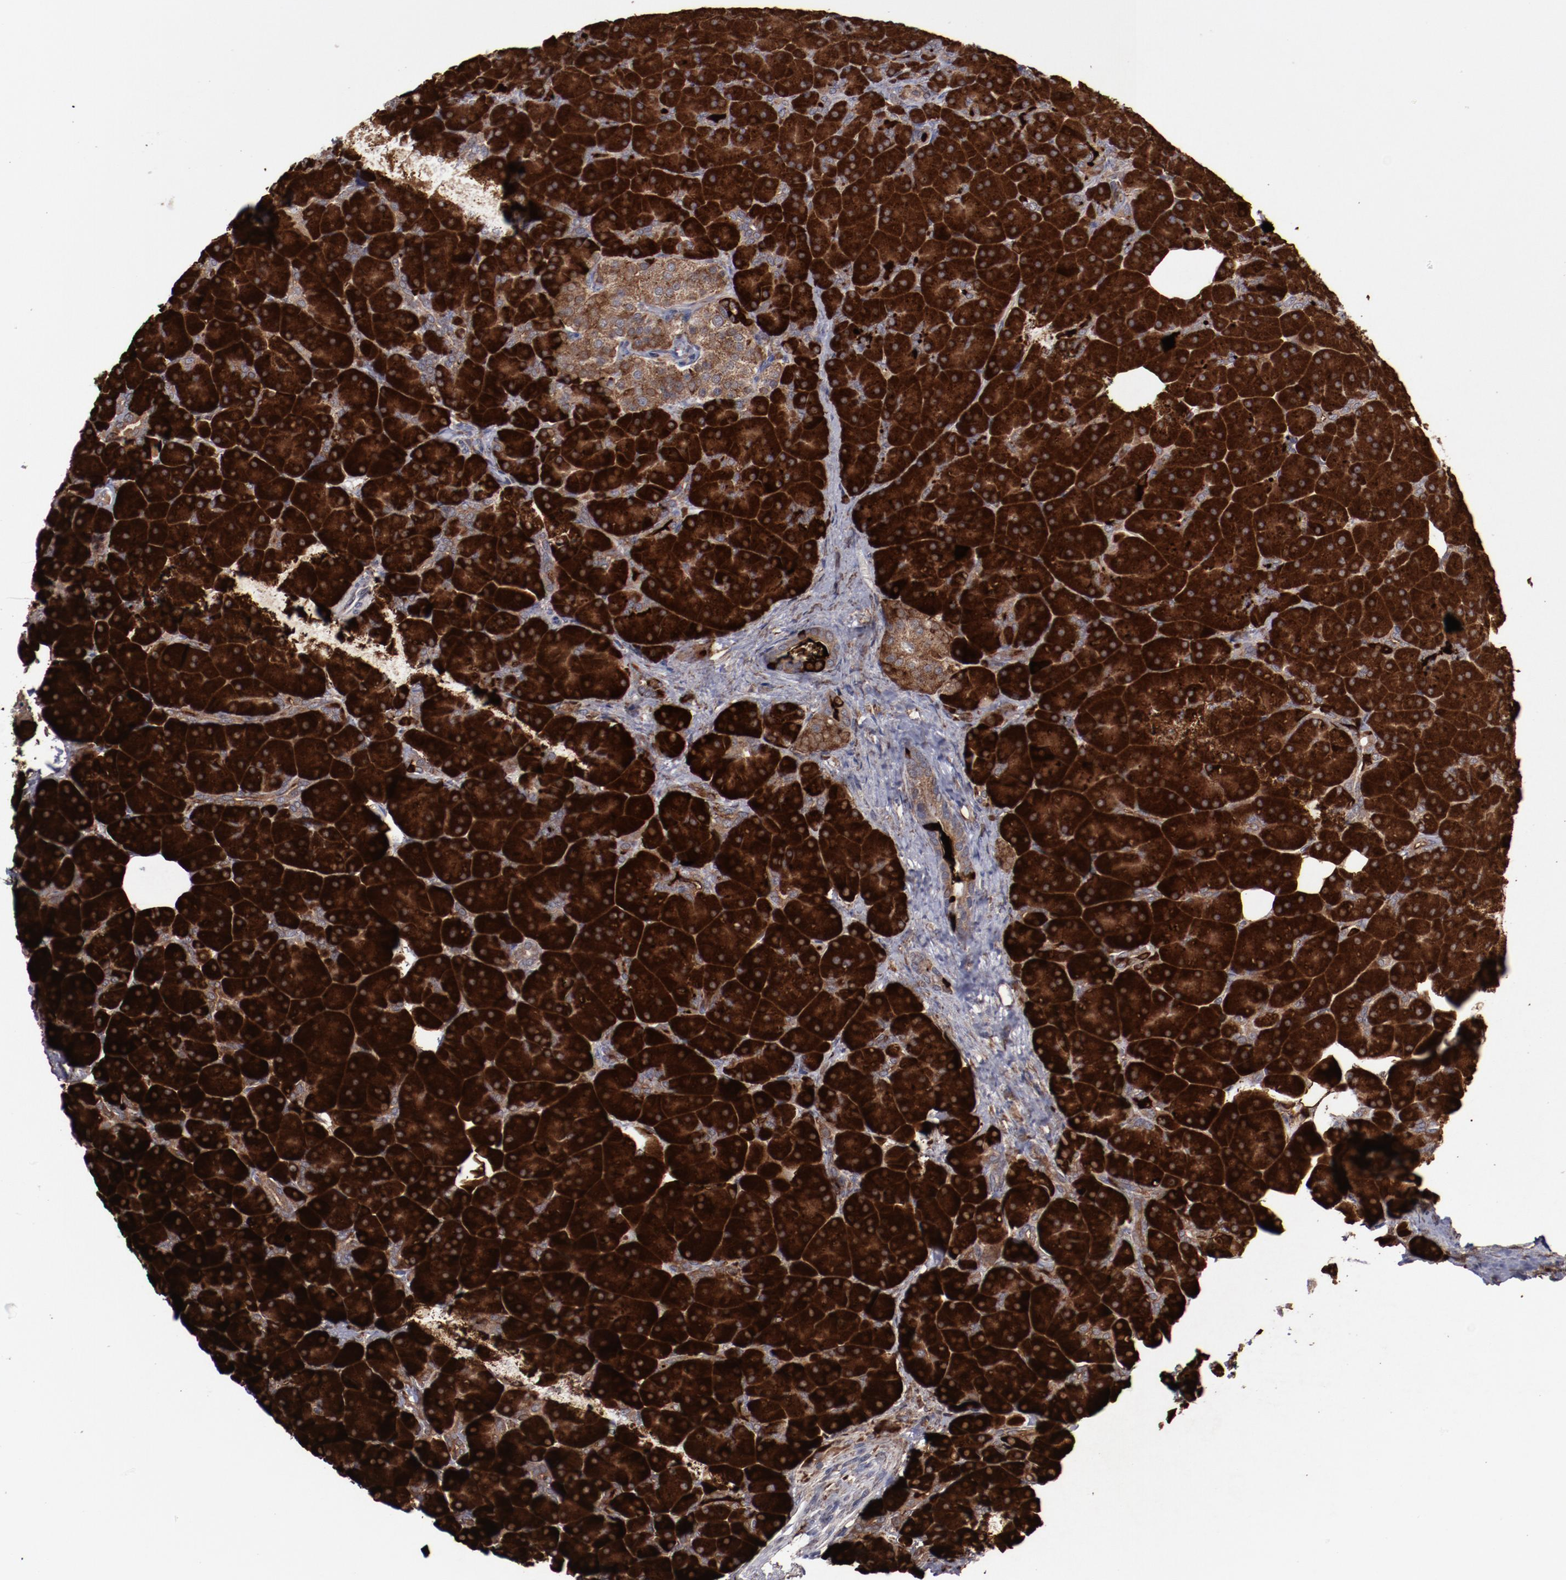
{"staining": {"intensity": "strong", "quantity": ">75%", "location": "cytoplasmic/membranous"}, "tissue": "pancreas", "cell_type": "Exocrine glandular cells", "image_type": "normal", "snomed": [{"axis": "morphology", "description": "Normal tissue, NOS"}, {"axis": "topography", "description": "Pancreas"}], "caption": "Immunohistochemical staining of normal human pancreas shows high levels of strong cytoplasmic/membranous expression in about >75% of exocrine glandular cells. Nuclei are stained in blue.", "gene": "RPS4X", "patient": {"sex": "male", "age": 66}}